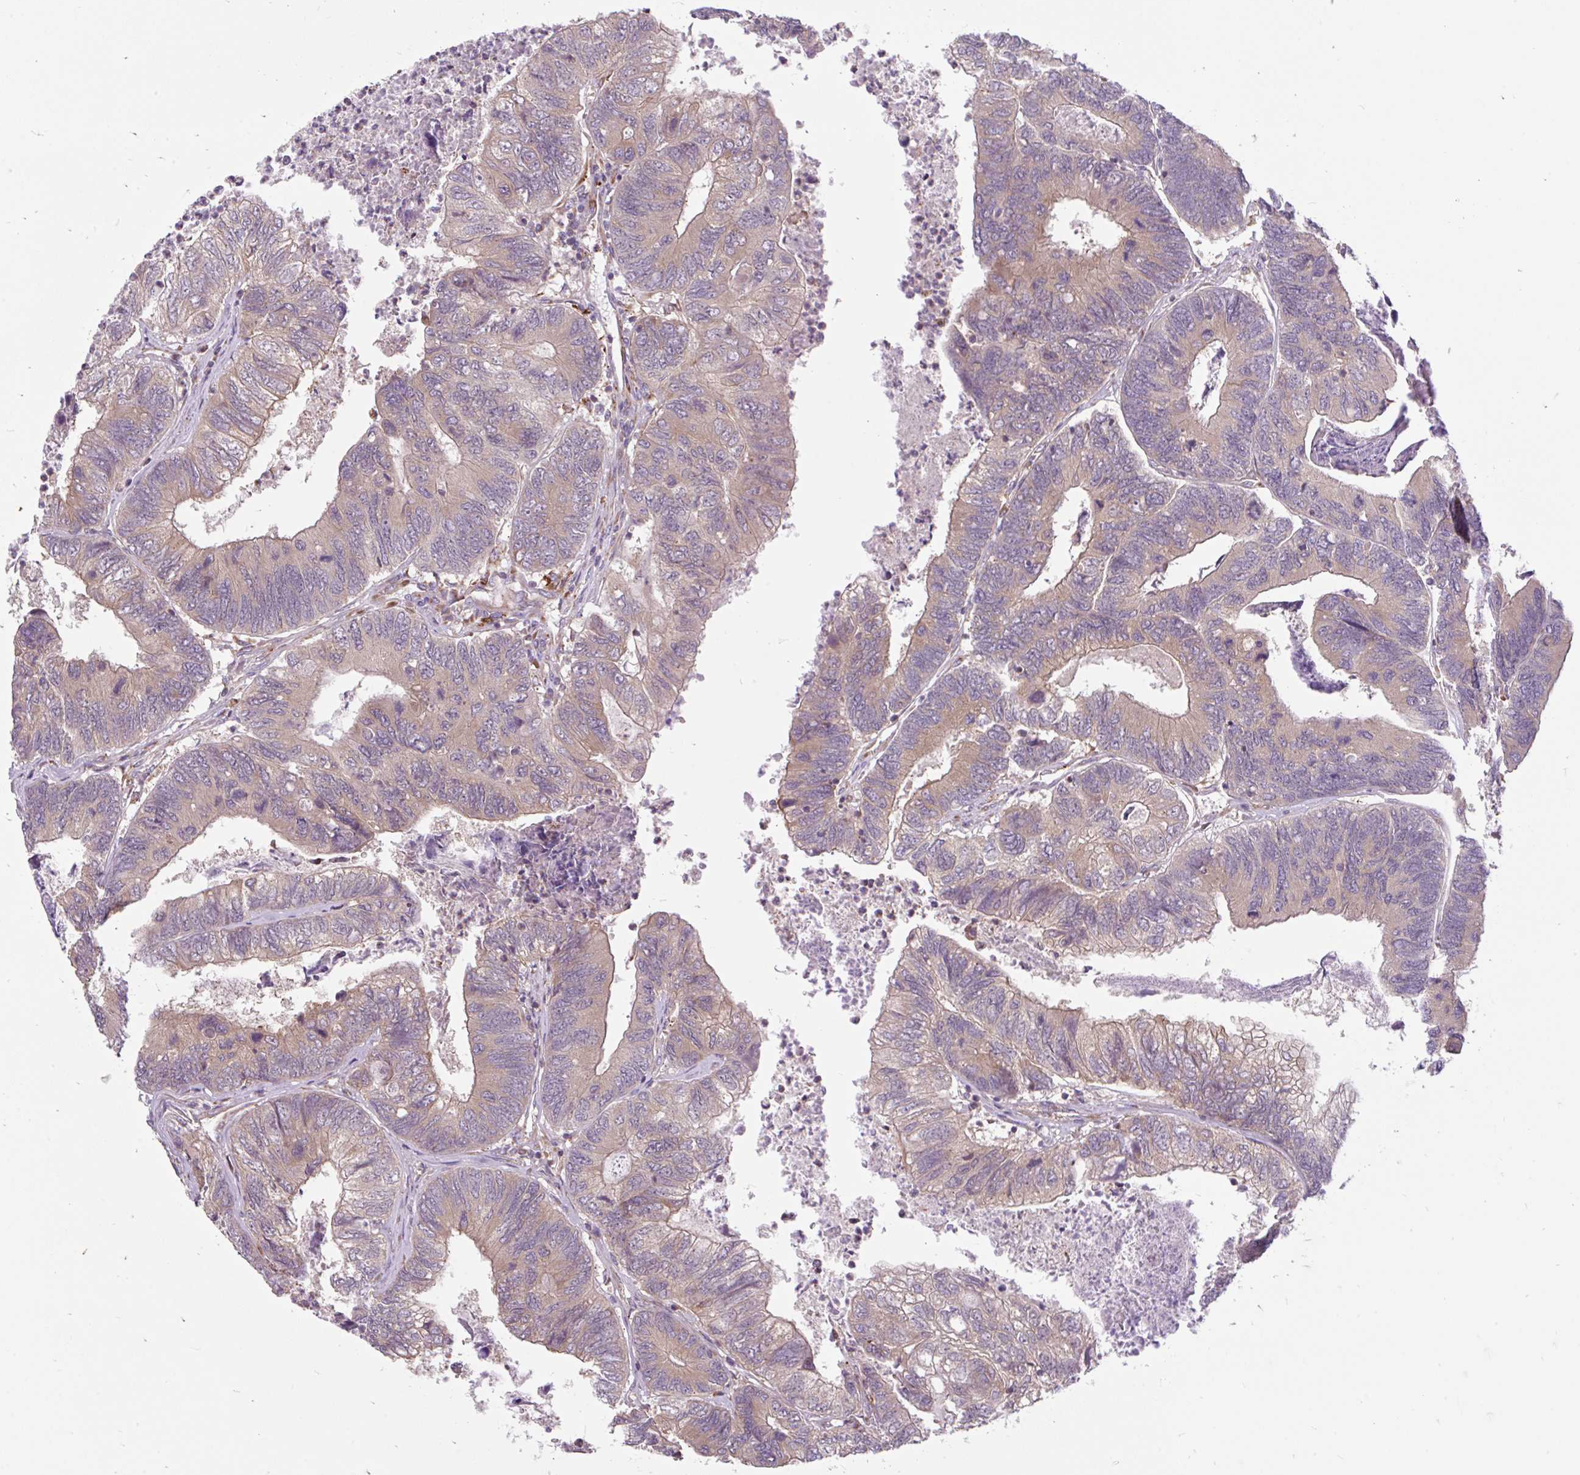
{"staining": {"intensity": "weak", "quantity": ">75%", "location": "cytoplasmic/membranous"}, "tissue": "colorectal cancer", "cell_type": "Tumor cells", "image_type": "cancer", "snomed": [{"axis": "morphology", "description": "Adenocarcinoma, NOS"}, {"axis": "topography", "description": "Colon"}], "caption": "Human colorectal cancer (adenocarcinoma) stained for a protein (brown) reveals weak cytoplasmic/membranous positive positivity in about >75% of tumor cells.", "gene": "RALBP1", "patient": {"sex": "female", "age": 67}}